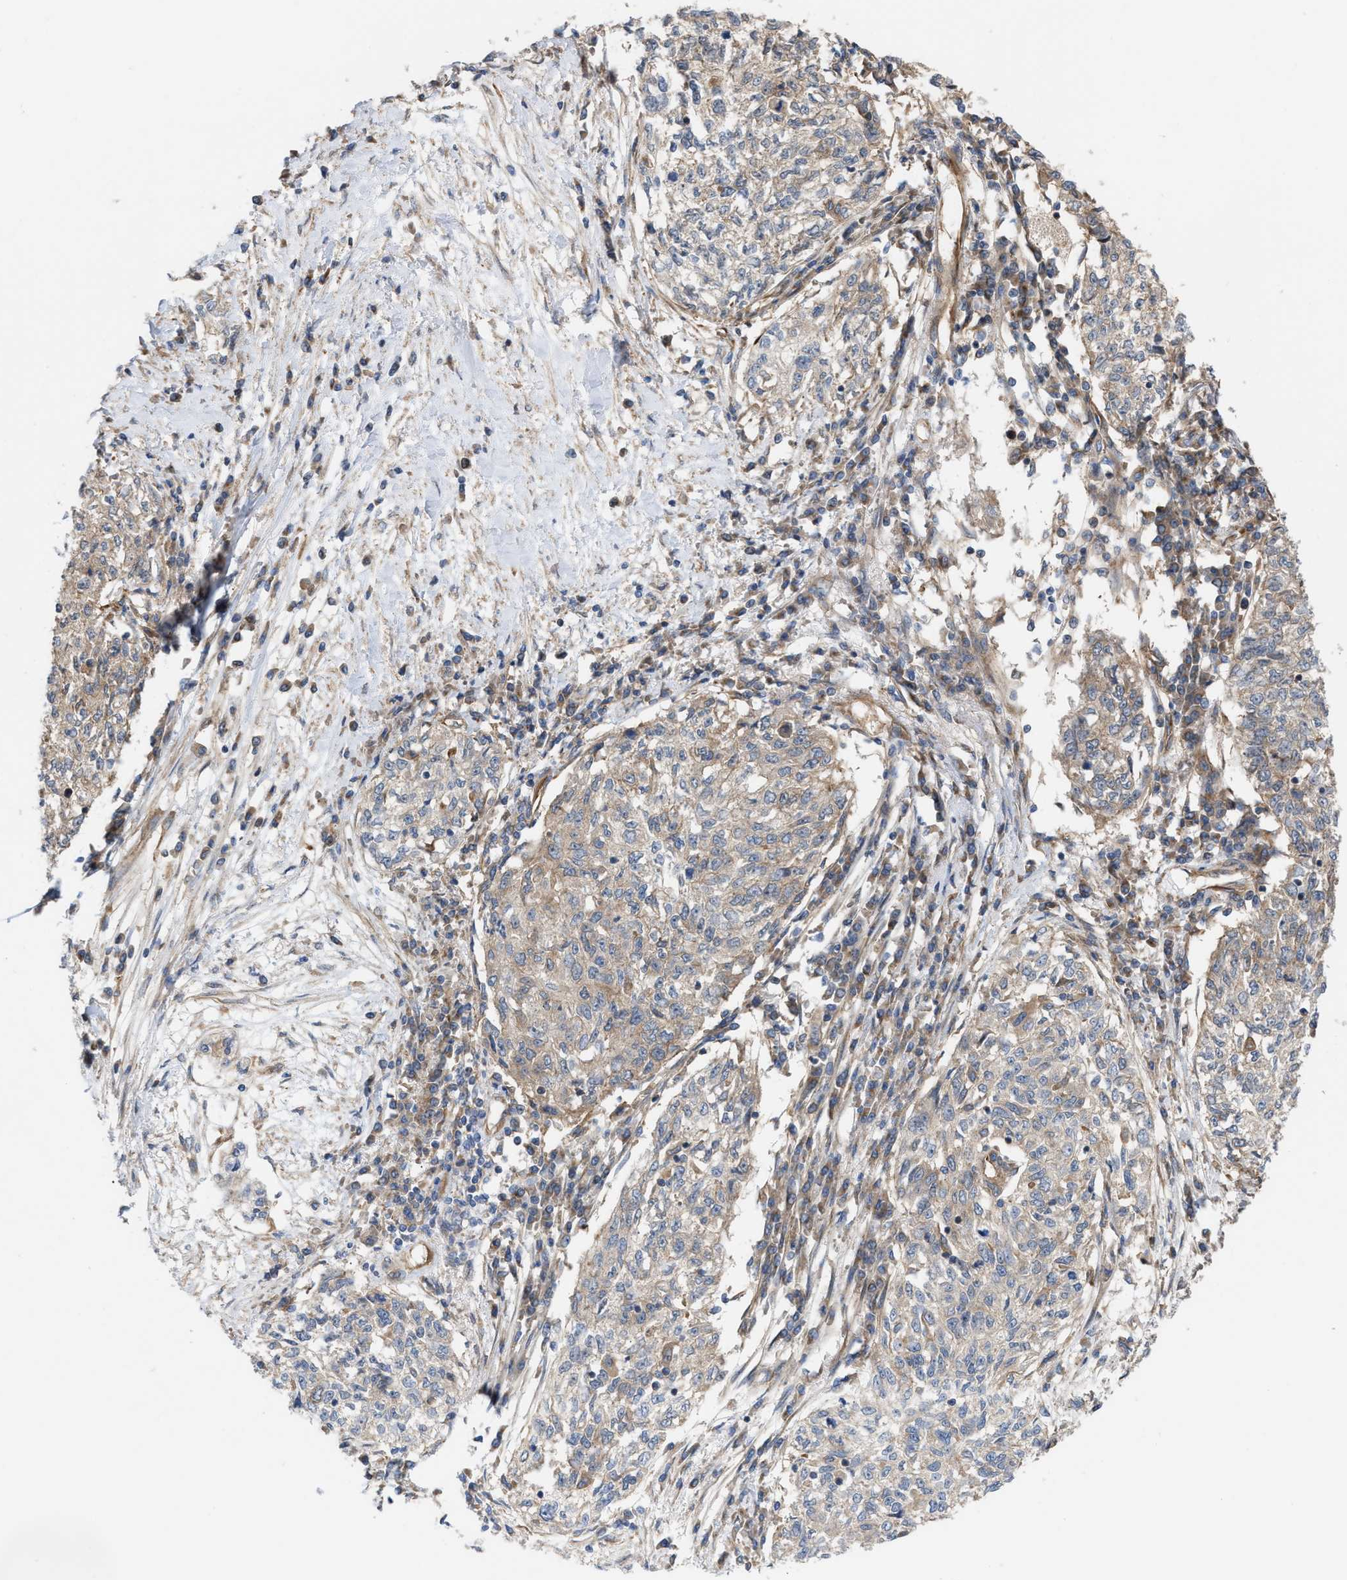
{"staining": {"intensity": "negative", "quantity": "none", "location": "none"}, "tissue": "cervical cancer", "cell_type": "Tumor cells", "image_type": "cancer", "snomed": [{"axis": "morphology", "description": "Squamous cell carcinoma, NOS"}, {"axis": "topography", "description": "Cervix"}], "caption": "Immunohistochemical staining of cervical cancer (squamous cell carcinoma) displays no significant staining in tumor cells.", "gene": "EPS15L1", "patient": {"sex": "female", "age": 57}}